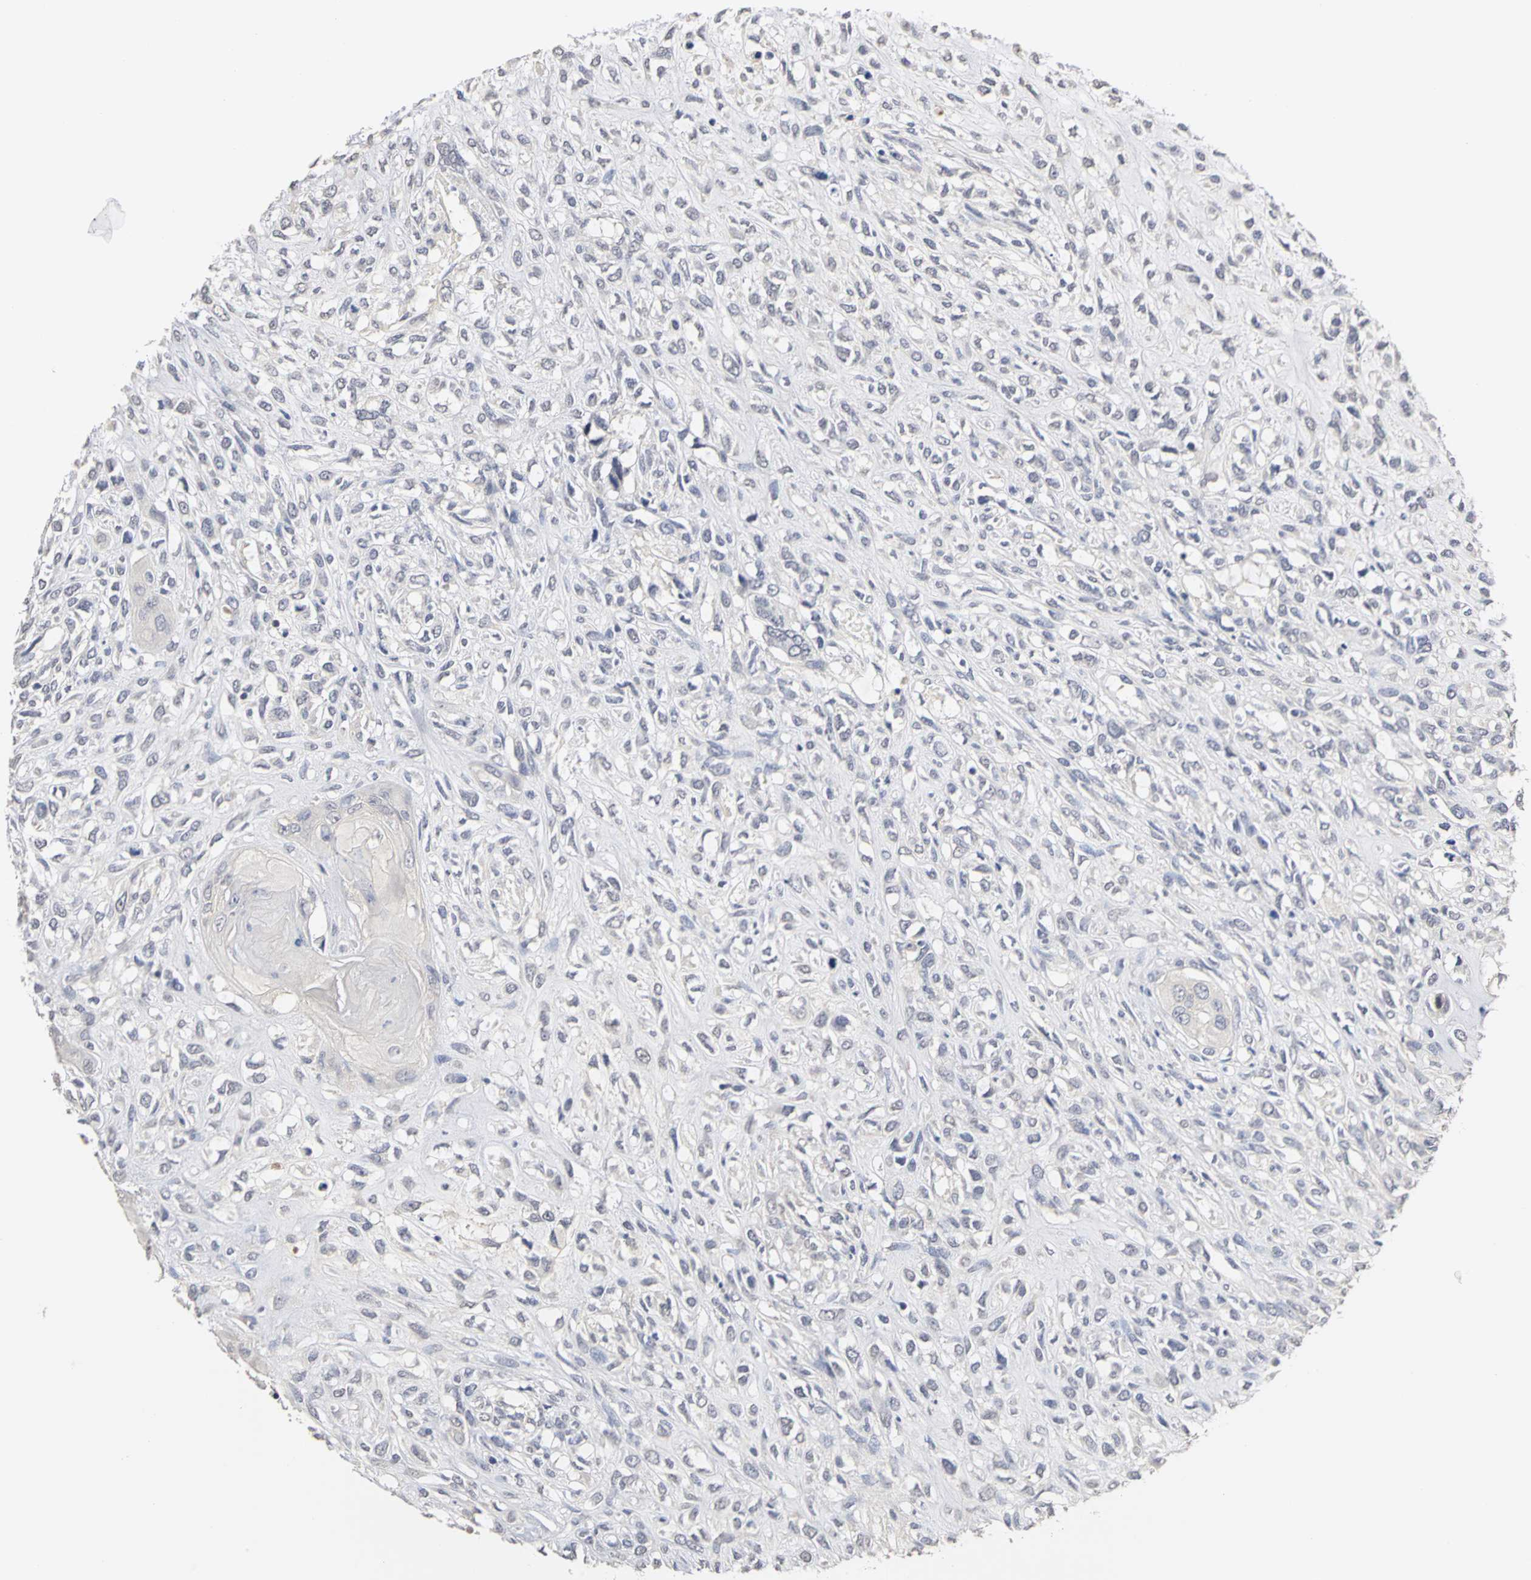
{"staining": {"intensity": "negative", "quantity": "none", "location": "none"}, "tissue": "head and neck cancer", "cell_type": "Tumor cells", "image_type": "cancer", "snomed": [{"axis": "morphology", "description": "Necrosis, NOS"}, {"axis": "morphology", "description": "Neoplasm, malignant, NOS"}, {"axis": "topography", "description": "Salivary gland"}, {"axis": "topography", "description": "Head-Neck"}], "caption": "Tumor cells show no significant protein staining in head and neck cancer (malignant neoplasm). (Brightfield microscopy of DAB (3,3'-diaminobenzidine) immunohistochemistry (IHC) at high magnification).", "gene": "PGR", "patient": {"sex": "male", "age": 43}}